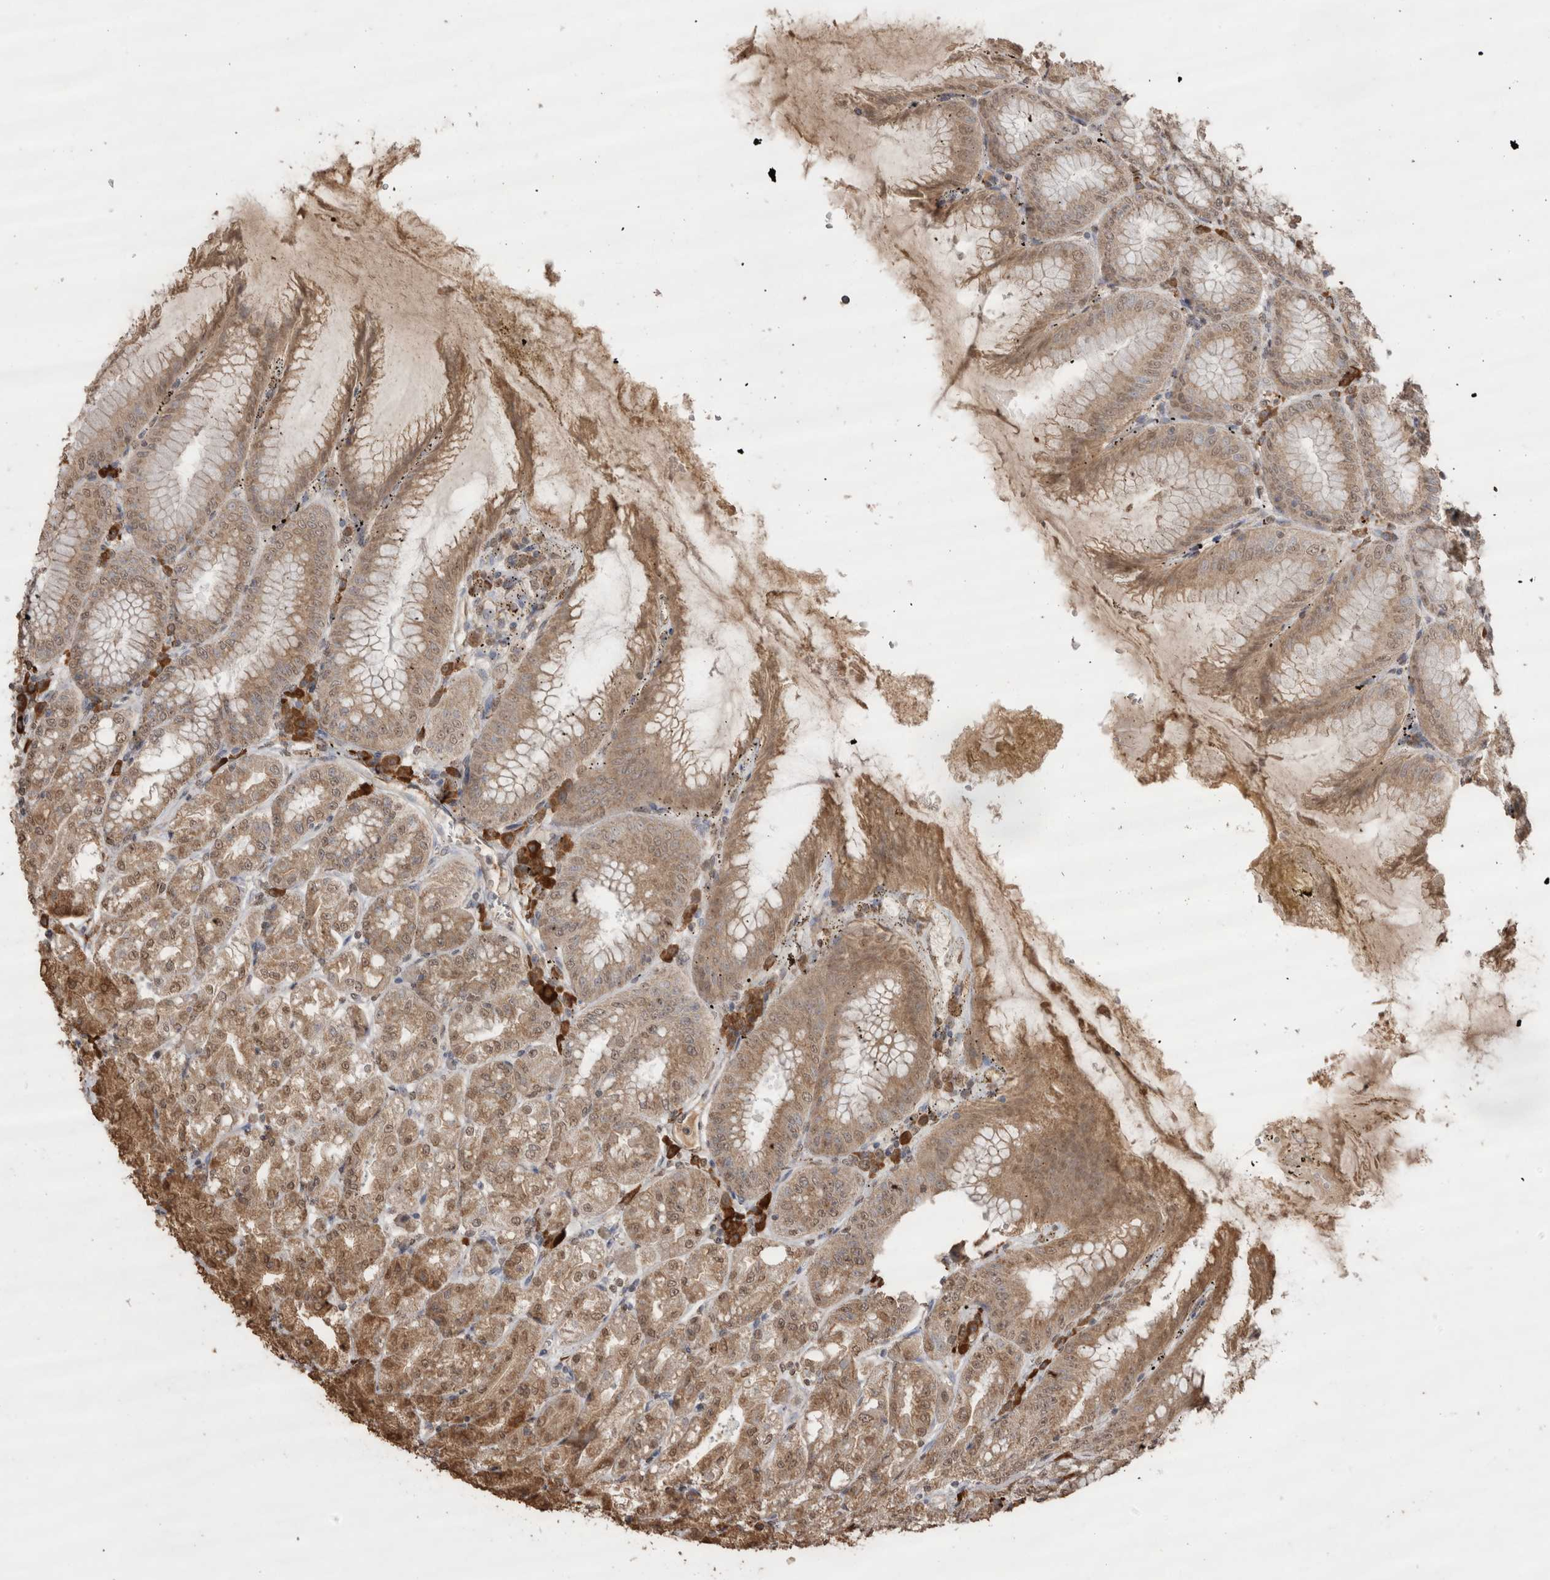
{"staining": {"intensity": "moderate", "quantity": "25%-75%", "location": "cytoplasmic/membranous,nuclear"}, "tissue": "stomach", "cell_type": "Glandular cells", "image_type": "normal", "snomed": [{"axis": "morphology", "description": "Normal tissue, NOS"}, {"axis": "topography", "description": "Stomach, lower"}], "caption": "Brown immunohistochemical staining in unremarkable human stomach displays moderate cytoplasmic/membranous,nuclear positivity in approximately 25%-75% of glandular cells.", "gene": "CRELD2", "patient": {"sex": "male", "age": 71}}